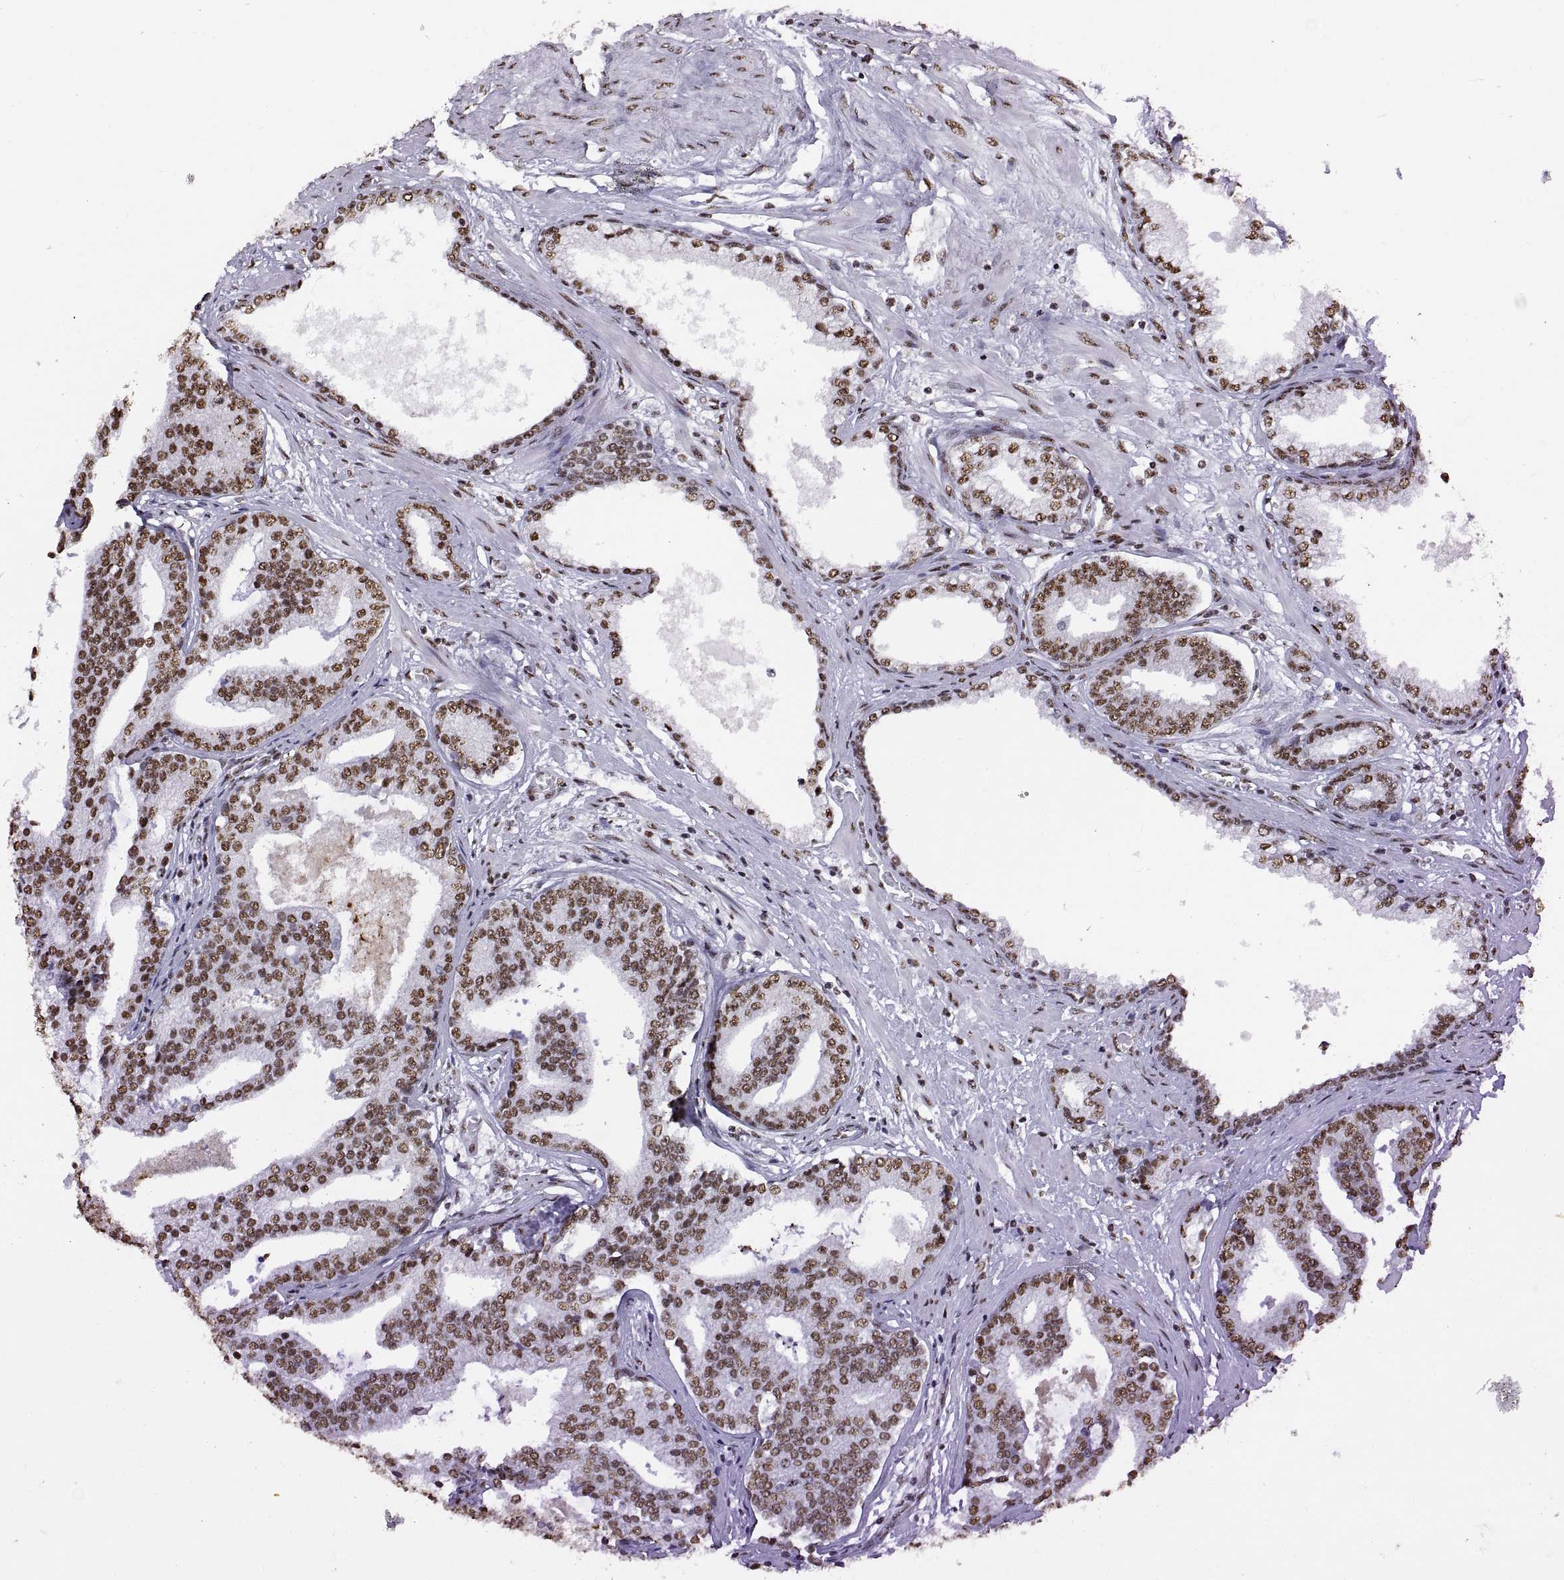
{"staining": {"intensity": "moderate", "quantity": "25%-75%", "location": "nuclear"}, "tissue": "prostate cancer", "cell_type": "Tumor cells", "image_type": "cancer", "snomed": [{"axis": "morphology", "description": "Adenocarcinoma, NOS"}, {"axis": "topography", "description": "Prostate"}], "caption": "Immunohistochemistry (IHC) of prostate adenocarcinoma exhibits medium levels of moderate nuclear positivity in approximately 25%-75% of tumor cells.", "gene": "SNAI1", "patient": {"sex": "male", "age": 64}}